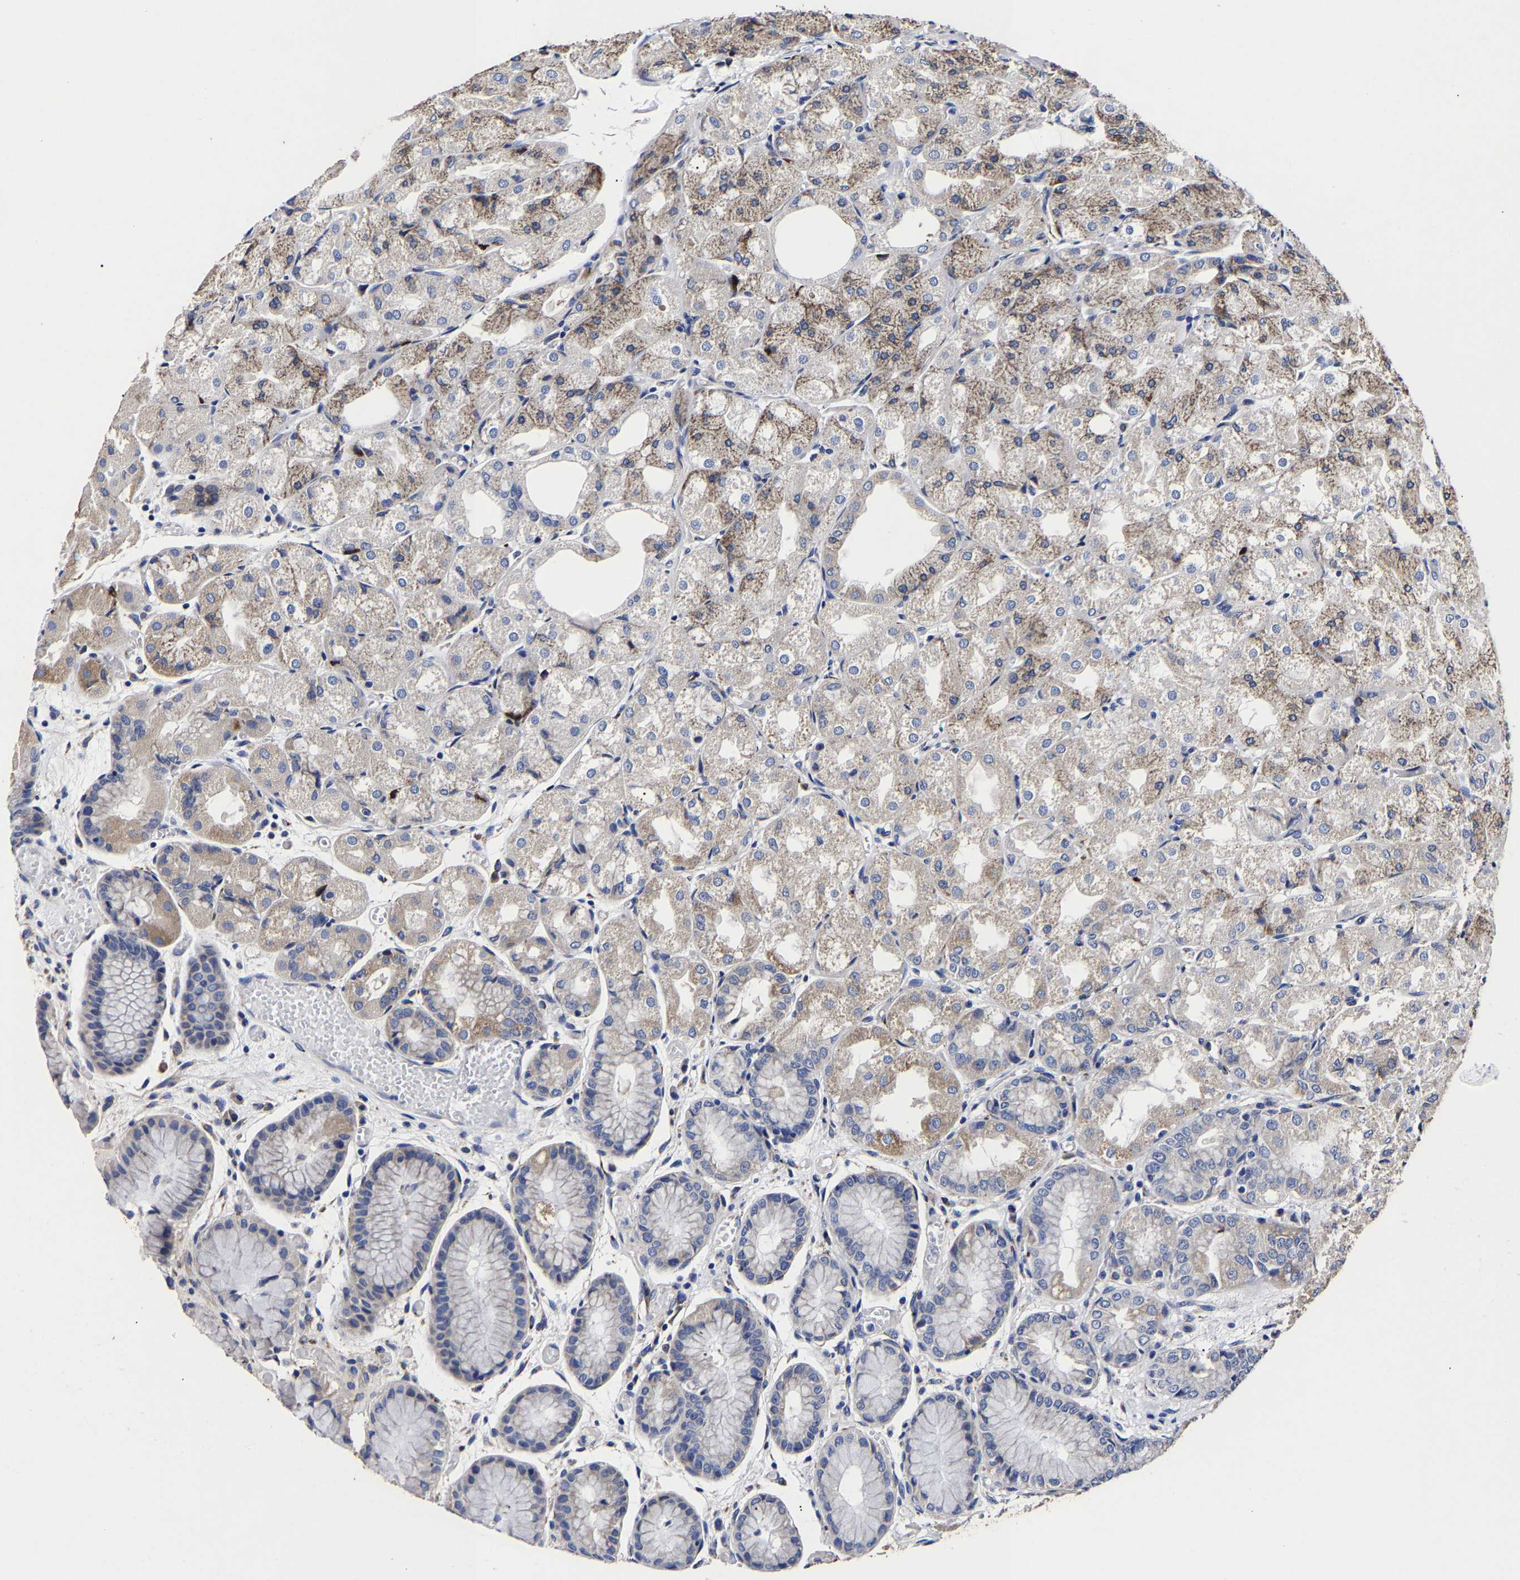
{"staining": {"intensity": "moderate", "quantity": "25%-75%", "location": "cytoplasmic/membranous"}, "tissue": "stomach", "cell_type": "Glandular cells", "image_type": "normal", "snomed": [{"axis": "morphology", "description": "Normal tissue, NOS"}, {"axis": "topography", "description": "Stomach, upper"}], "caption": "The image shows a brown stain indicating the presence of a protein in the cytoplasmic/membranous of glandular cells in stomach.", "gene": "AASS", "patient": {"sex": "male", "age": 72}}